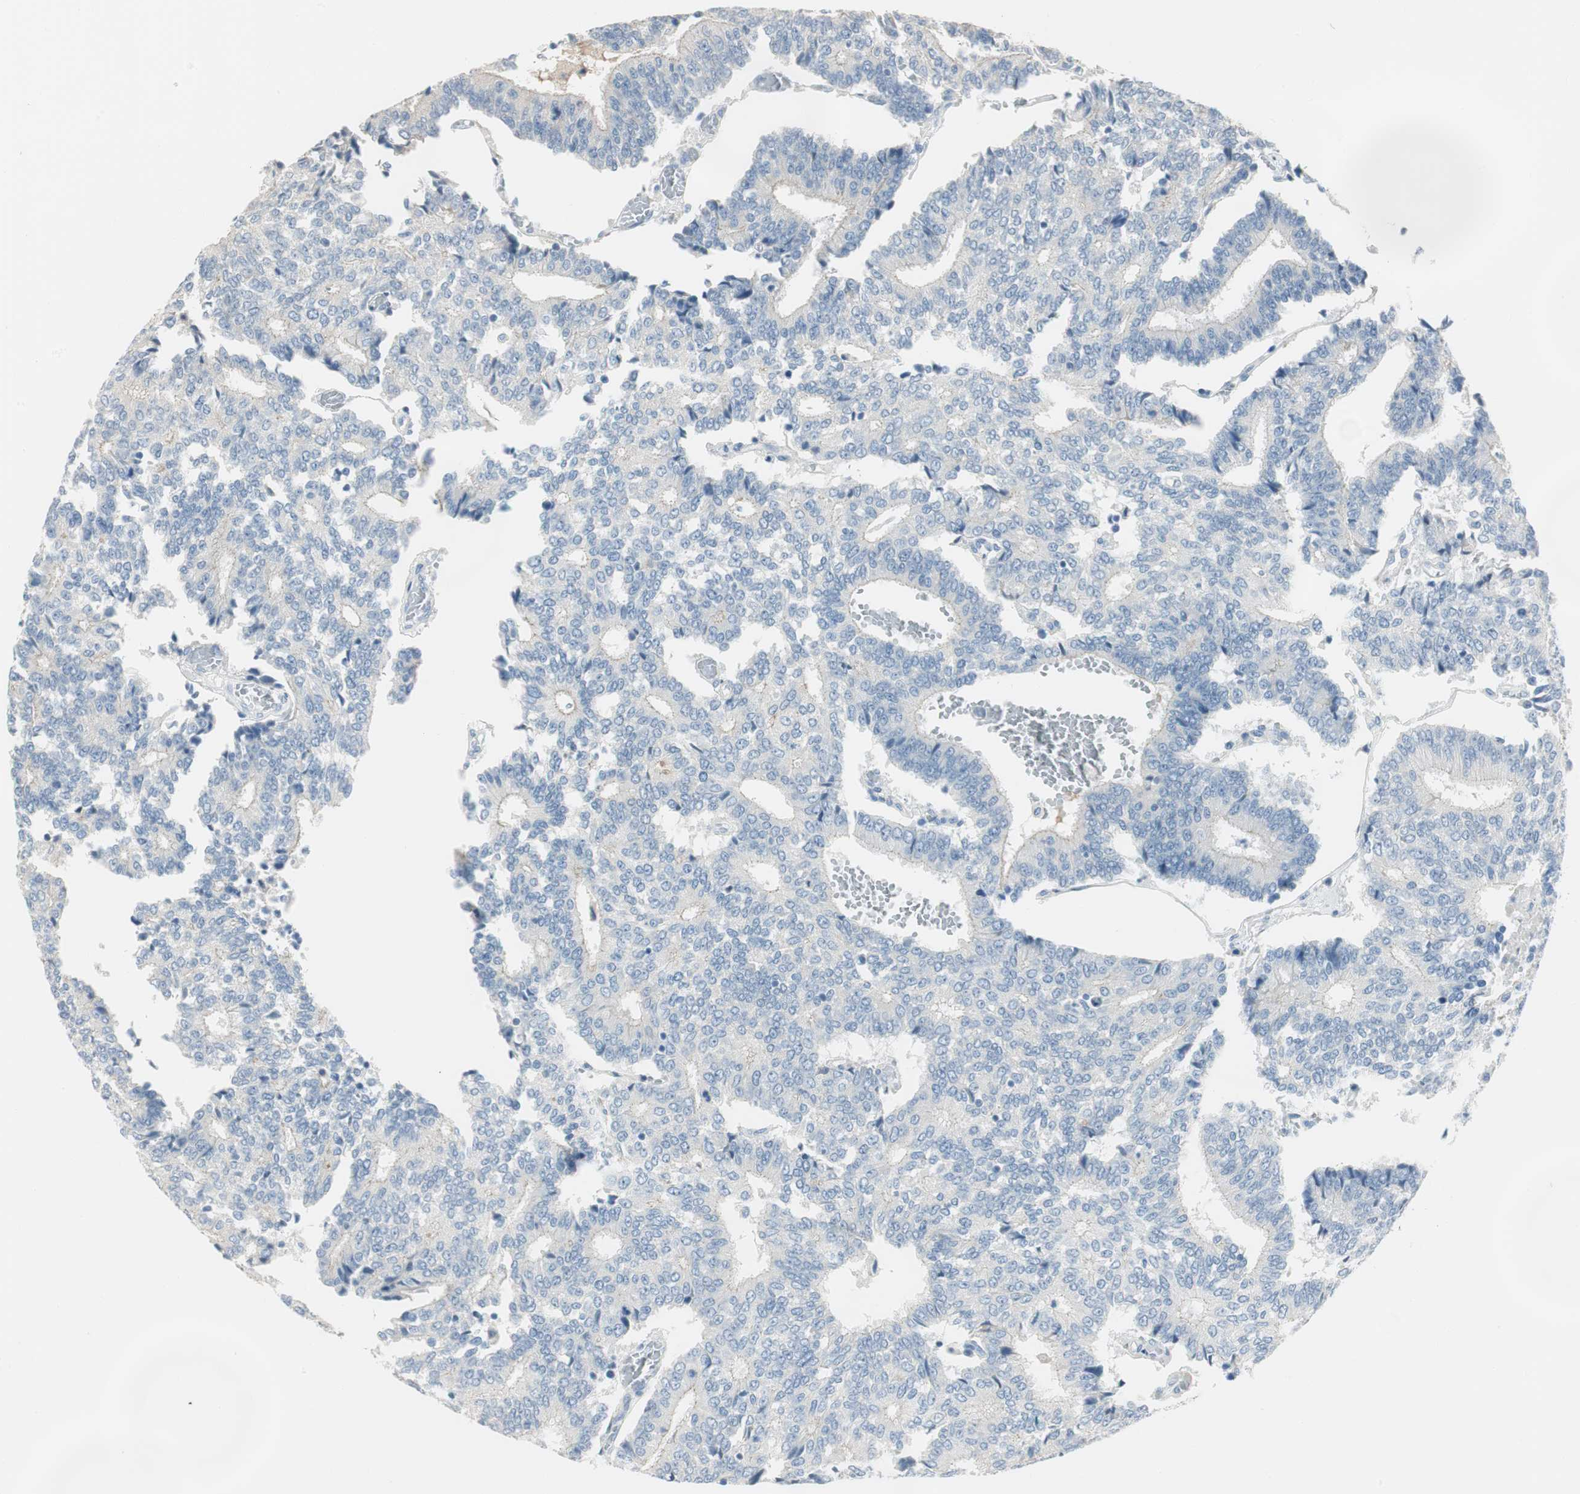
{"staining": {"intensity": "negative", "quantity": "none", "location": "none"}, "tissue": "prostate cancer", "cell_type": "Tumor cells", "image_type": "cancer", "snomed": [{"axis": "morphology", "description": "Adenocarcinoma, High grade"}, {"axis": "topography", "description": "Prostate"}], "caption": "Human prostate cancer (adenocarcinoma (high-grade)) stained for a protein using immunohistochemistry (IHC) exhibits no expression in tumor cells.", "gene": "SPINK4", "patient": {"sex": "male", "age": 55}}